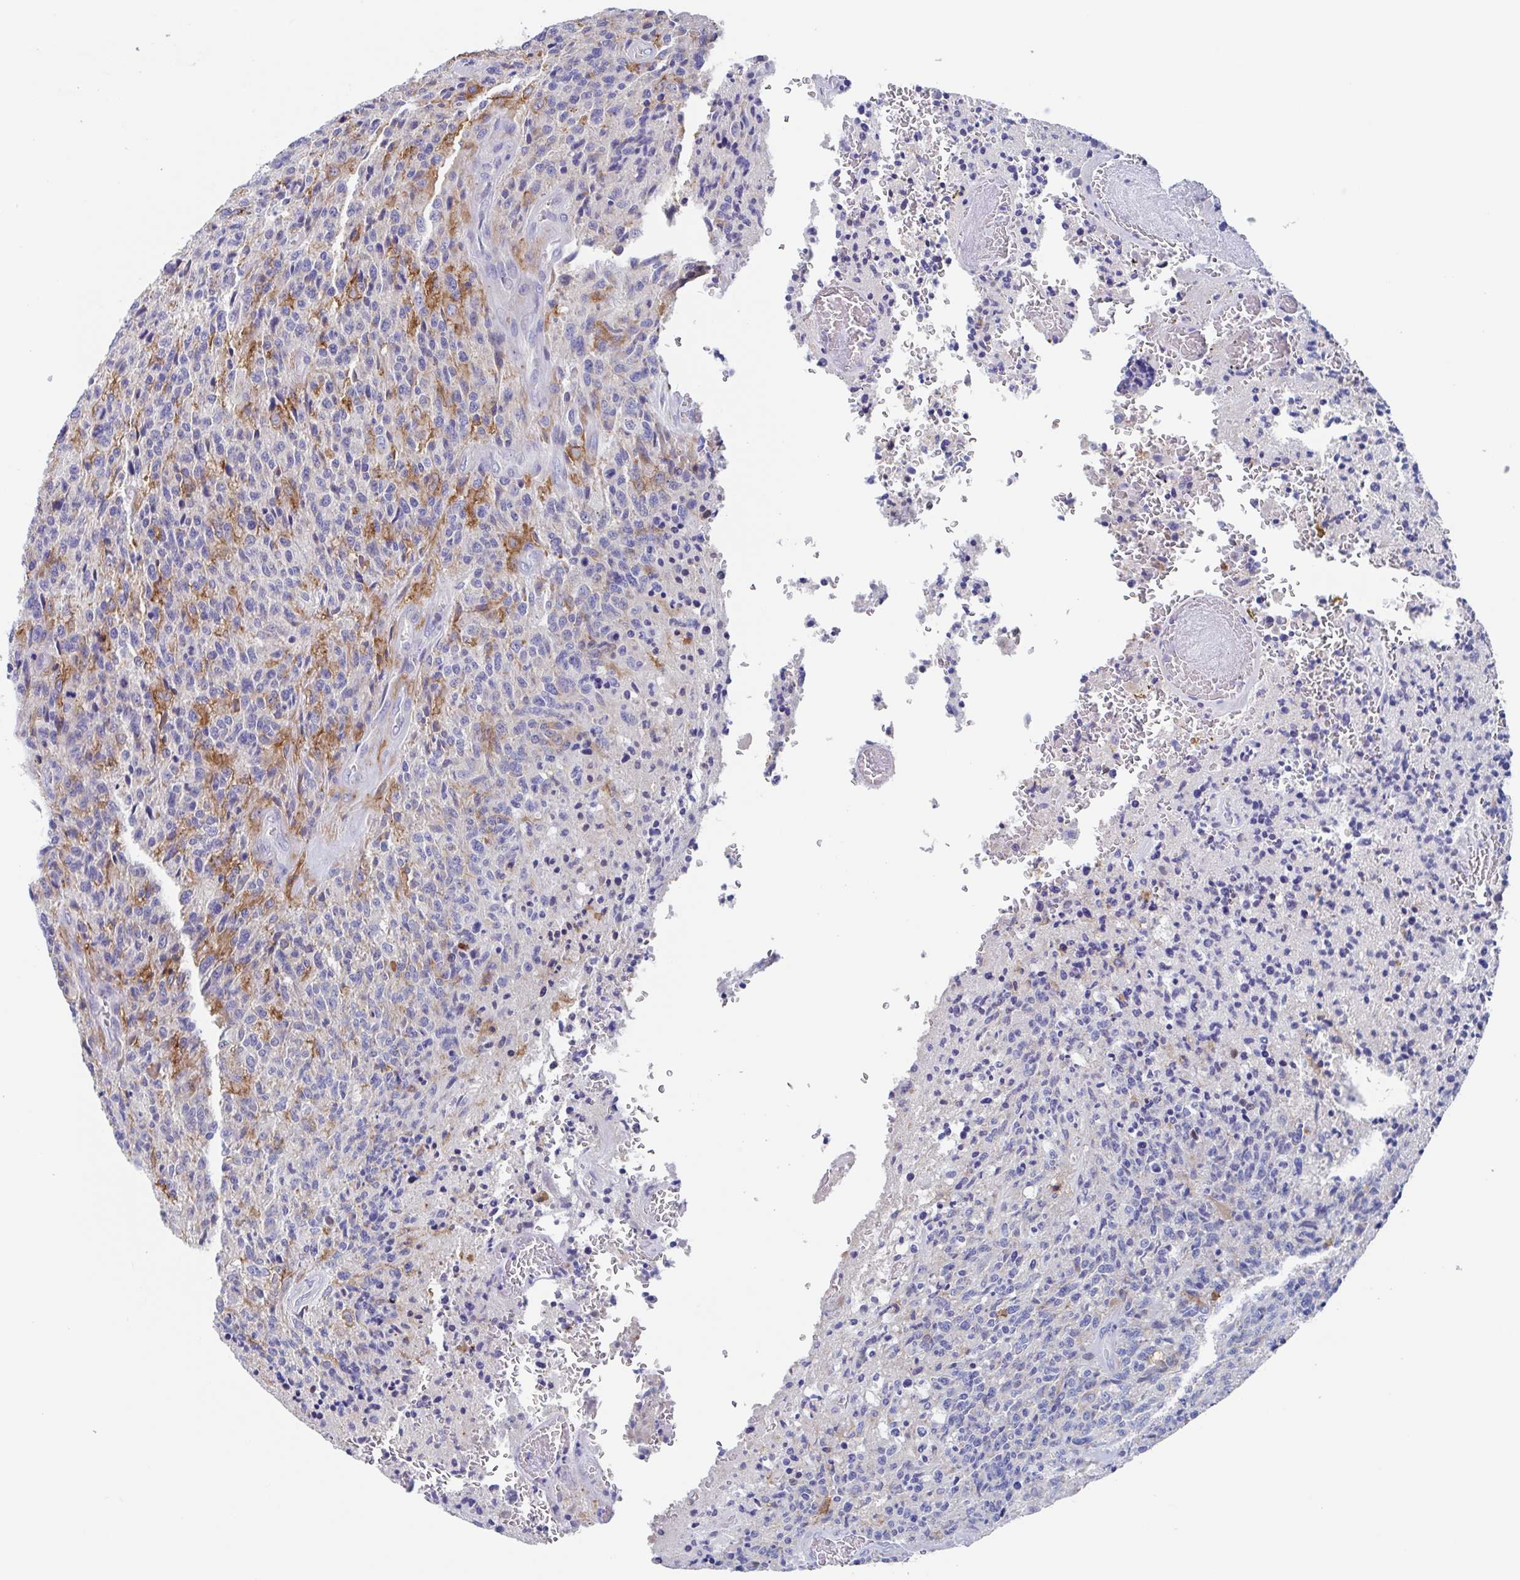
{"staining": {"intensity": "negative", "quantity": "none", "location": "none"}, "tissue": "glioma", "cell_type": "Tumor cells", "image_type": "cancer", "snomed": [{"axis": "morphology", "description": "Glioma, malignant, High grade"}, {"axis": "topography", "description": "Brain"}], "caption": "An immunohistochemistry (IHC) photomicrograph of malignant glioma (high-grade) is shown. There is no staining in tumor cells of malignant glioma (high-grade).", "gene": "FCGR3A", "patient": {"sex": "male", "age": 36}}